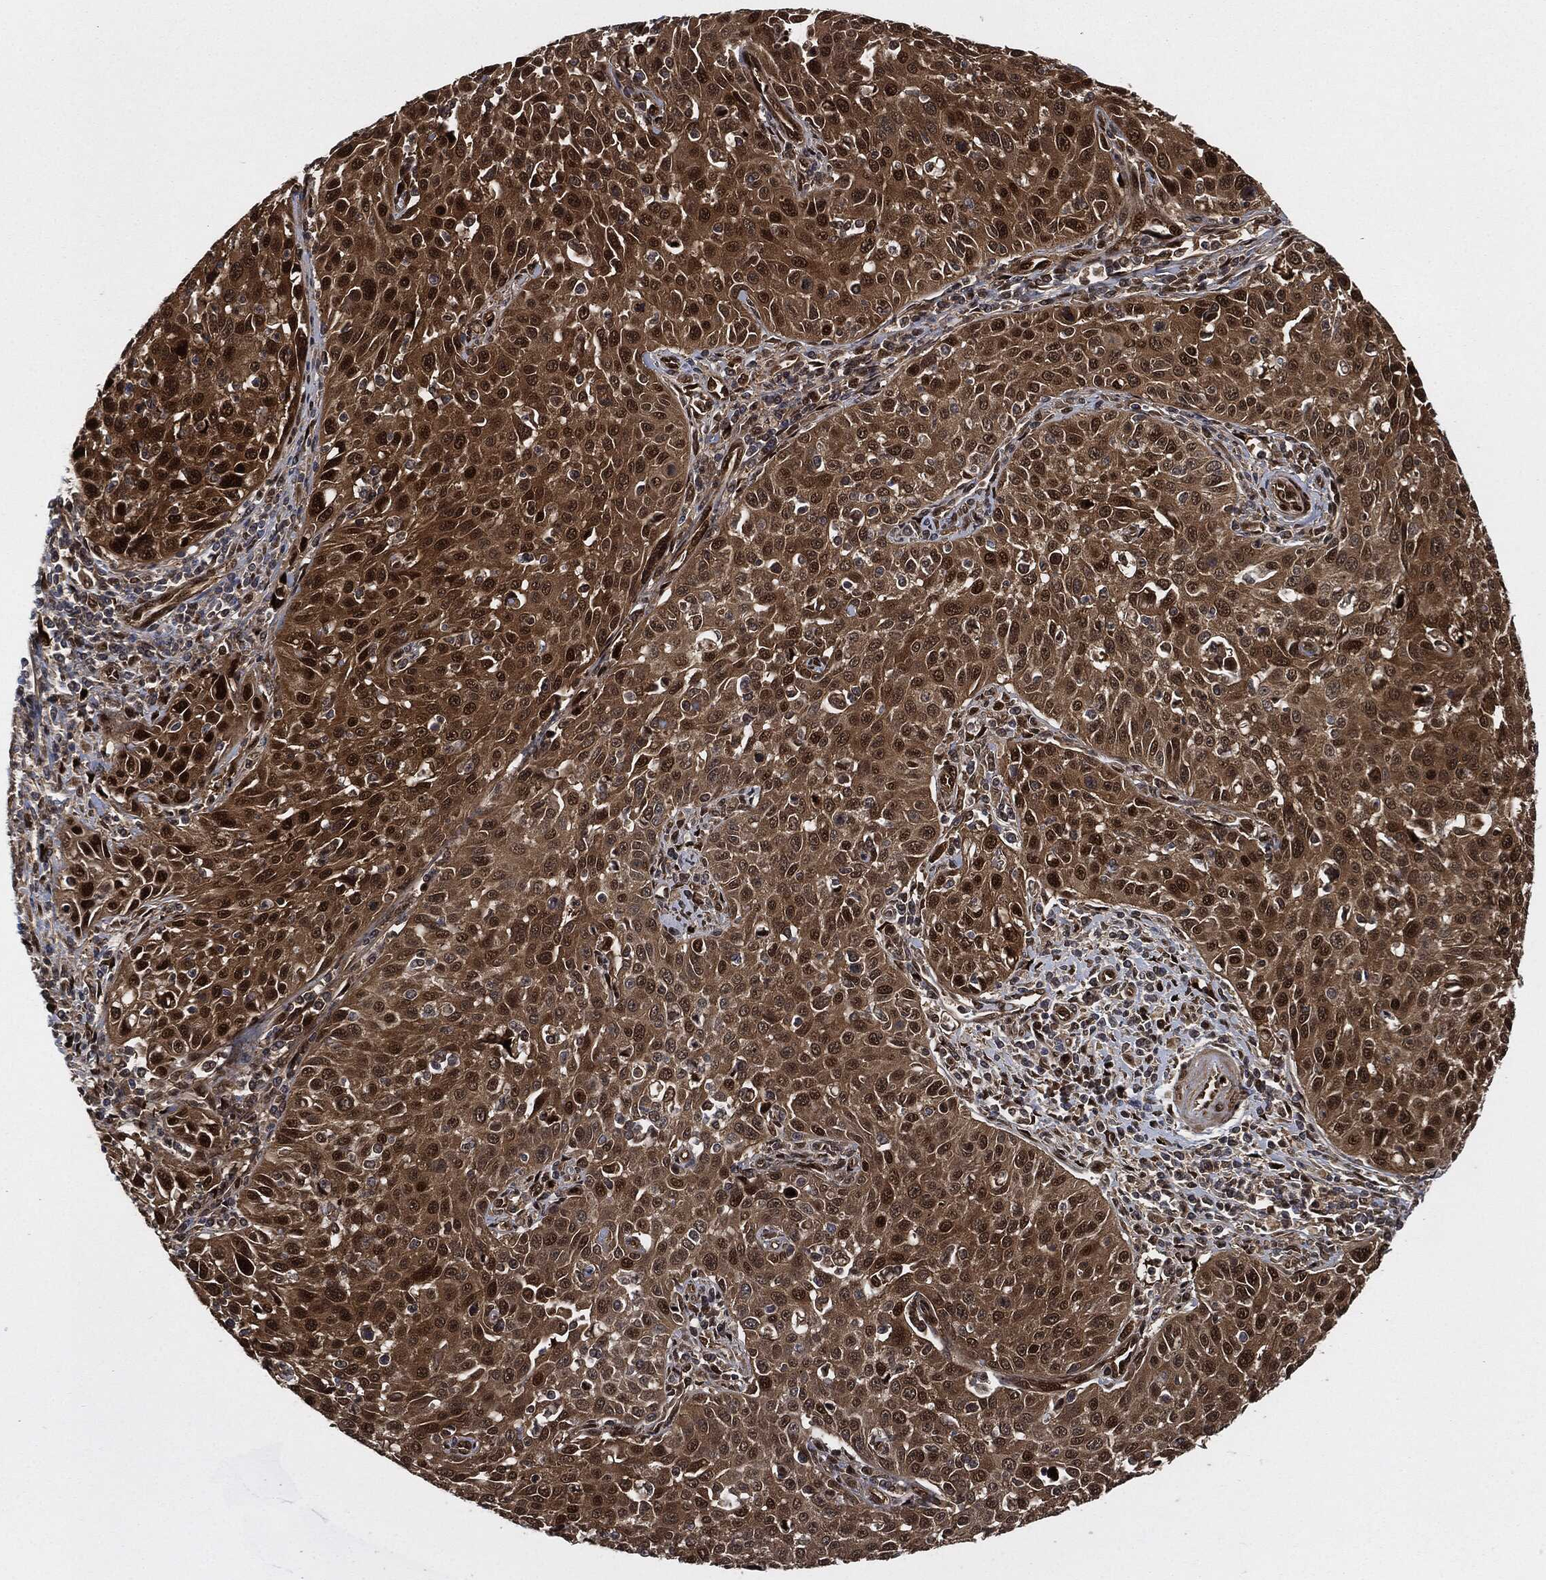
{"staining": {"intensity": "strong", "quantity": "25%-75%", "location": "nuclear"}, "tissue": "cervical cancer", "cell_type": "Tumor cells", "image_type": "cancer", "snomed": [{"axis": "morphology", "description": "Squamous cell carcinoma, NOS"}, {"axis": "topography", "description": "Cervix"}], "caption": "The micrograph reveals a brown stain indicating the presence of a protein in the nuclear of tumor cells in squamous cell carcinoma (cervical). The protein of interest is stained brown, and the nuclei are stained in blue (DAB (3,3'-diaminobenzidine) IHC with brightfield microscopy, high magnification).", "gene": "DCTN1", "patient": {"sex": "female", "age": 26}}